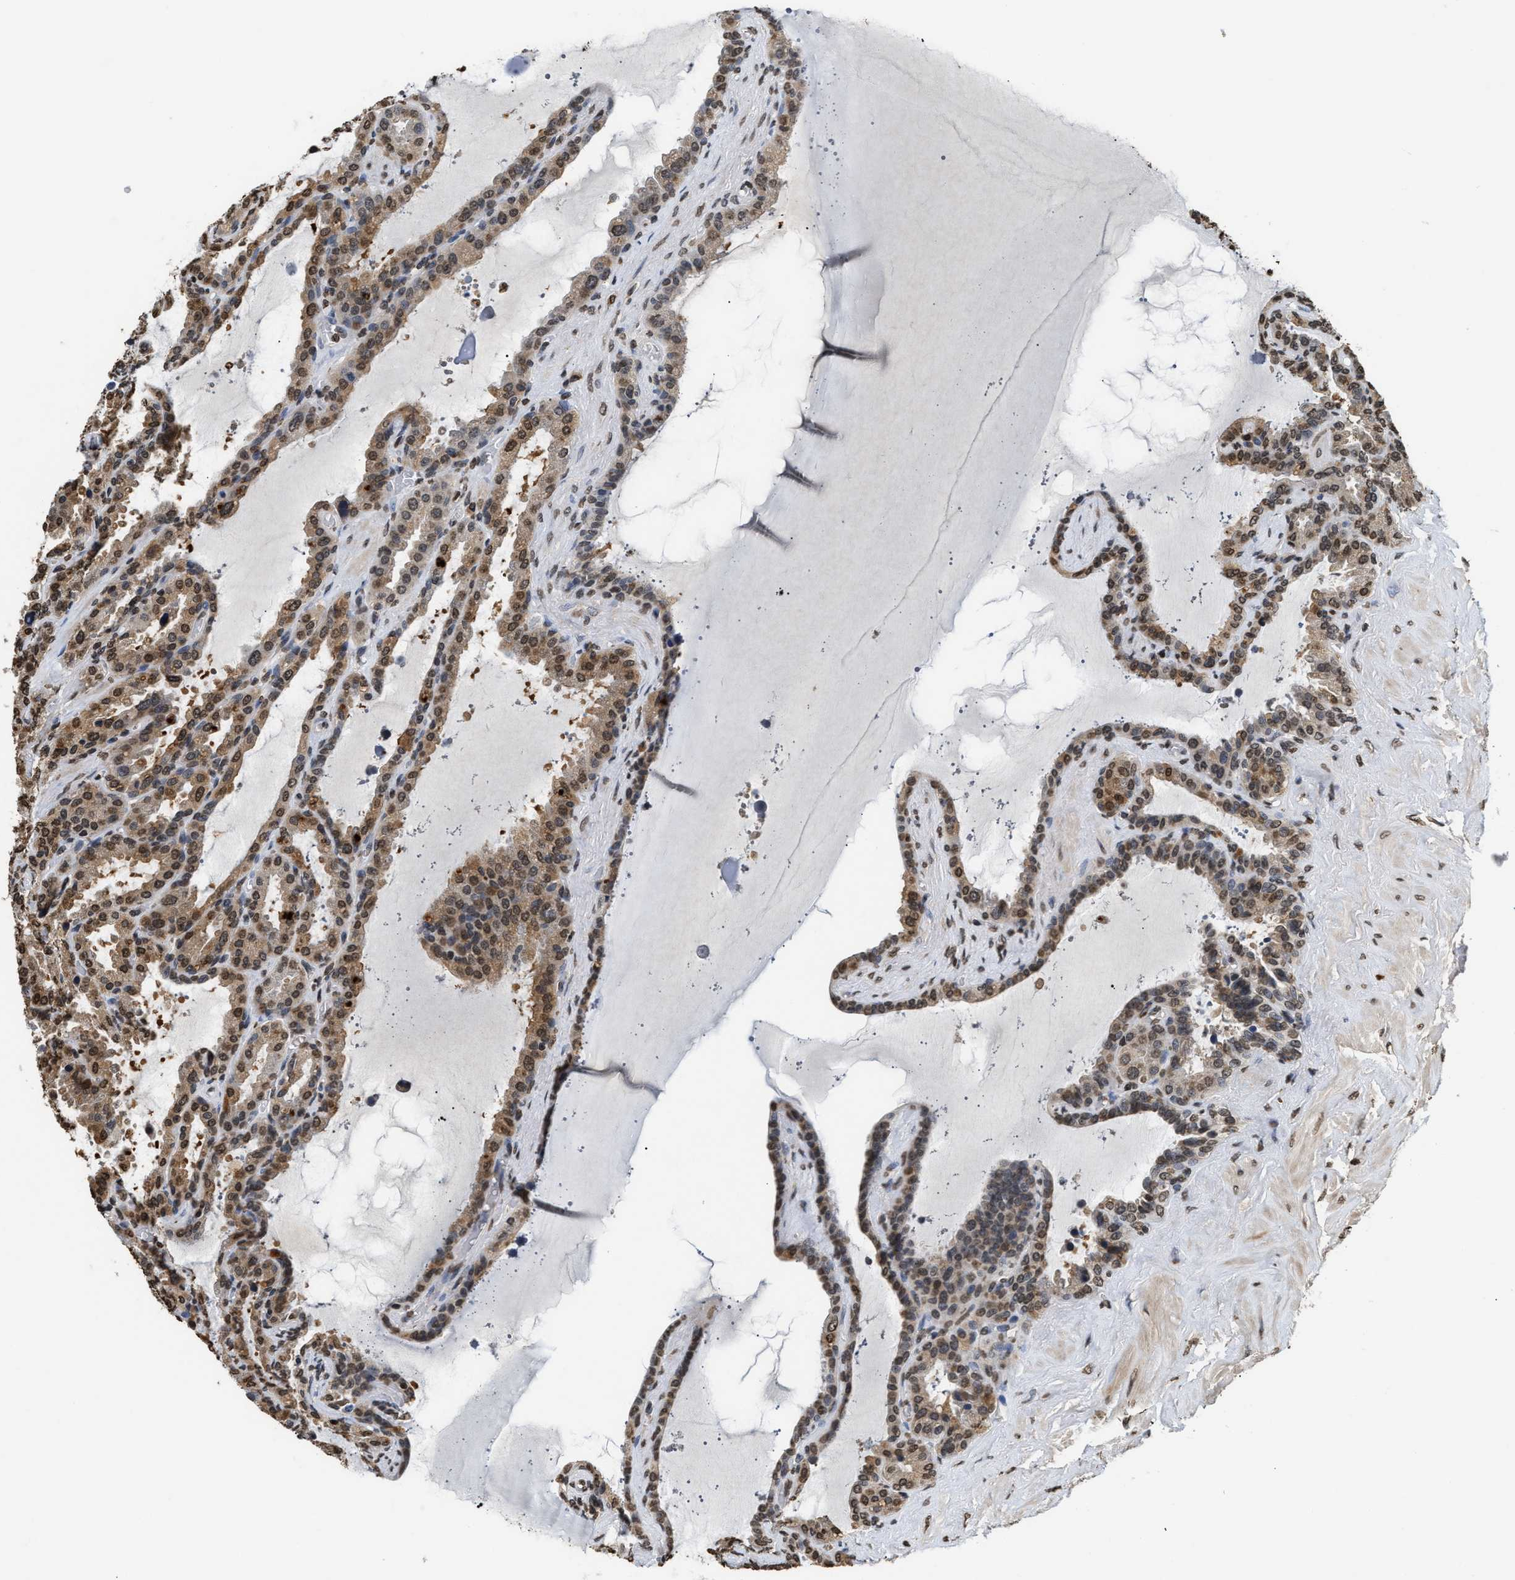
{"staining": {"intensity": "moderate", "quantity": ">75%", "location": "cytoplasmic/membranous,nuclear"}, "tissue": "seminal vesicle", "cell_type": "Glandular cells", "image_type": "normal", "snomed": [{"axis": "morphology", "description": "Normal tissue, NOS"}, {"axis": "topography", "description": "Seminal veicle"}], "caption": "Immunohistochemistry (IHC) micrograph of unremarkable seminal vesicle: seminal vesicle stained using immunohistochemistry displays medium levels of moderate protein expression localized specifically in the cytoplasmic/membranous,nuclear of glandular cells, appearing as a cytoplasmic/membranous,nuclear brown color.", "gene": "DNASE1L3", "patient": {"sex": "male", "age": 46}}